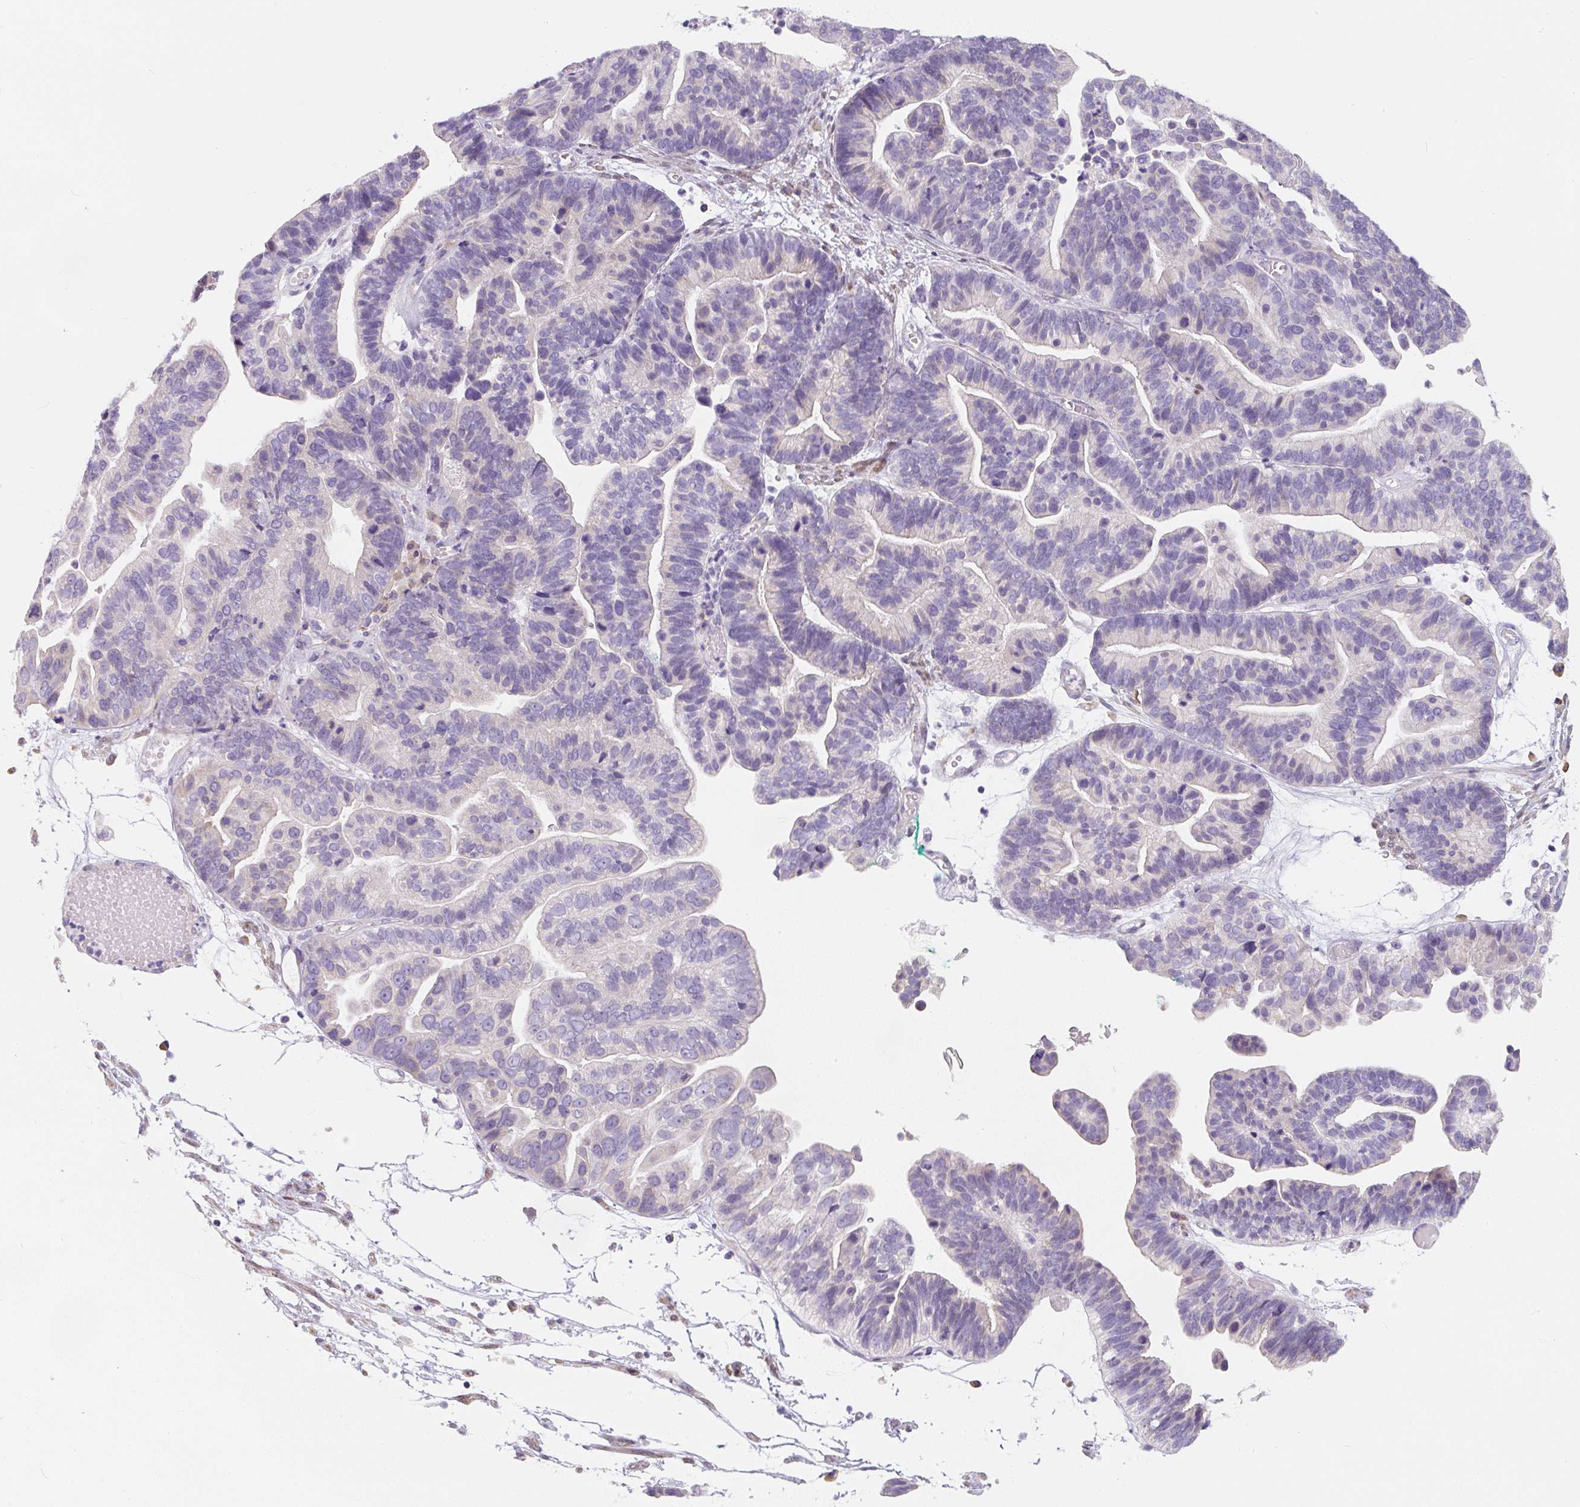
{"staining": {"intensity": "negative", "quantity": "none", "location": "none"}, "tissue": "ovarian cancer", "cell_type": "Tumor cells", "image_type": "cancer", "snomed": [{"axis": "morphology", "description": "Cystadenocarcinoma, serous, NOS"}, {"axis": "topography", "description": "Ovary"}], "caption": "This is an immunohistochemistry micrograph of human serous cystadenocarcinoma (ovarian). There is no expression in tumor cells.", "gene": "PWWP3B", "patient": {"sex": "female", "age": 56}}